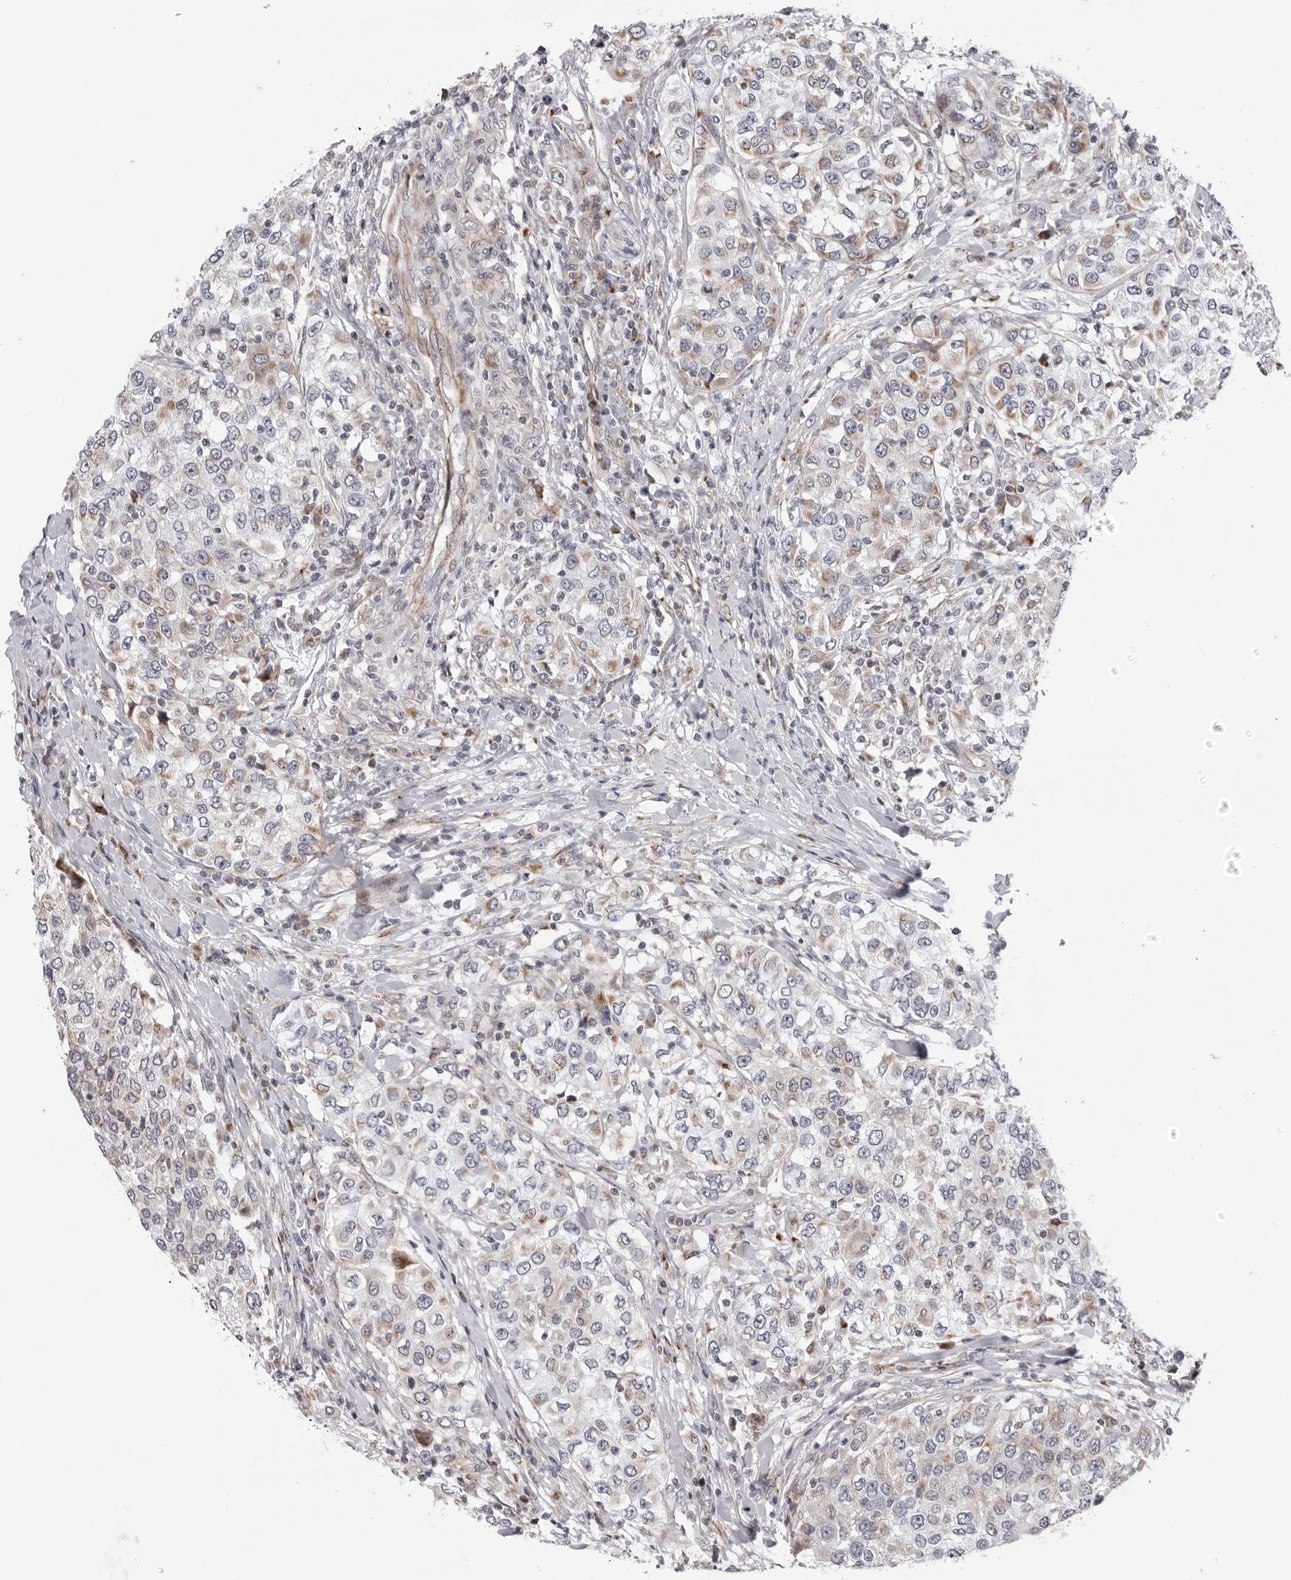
{"staining": {"intensity": "weak", "quantity": "25%-75%", "location": "cytoplasmic/membranous"}, "tissue": "urothelial cancer", "cell_type": "Tumor cells", "image_type": "cancer", "snomed": [{"axis": "morphology", "description": "Urothelial carcinoma, High grade"}, {"axis": "topography", "description": "Urinary bladder"}], "caption": "The micrograph demonstrates staining of urothelial carcinoma (high-grade), revealing weak cytoplasmic/membranous protein expression (brown color) within tumor cells.", "gene": "CDK20", "patient": {"sex": "female", "age": 80}}